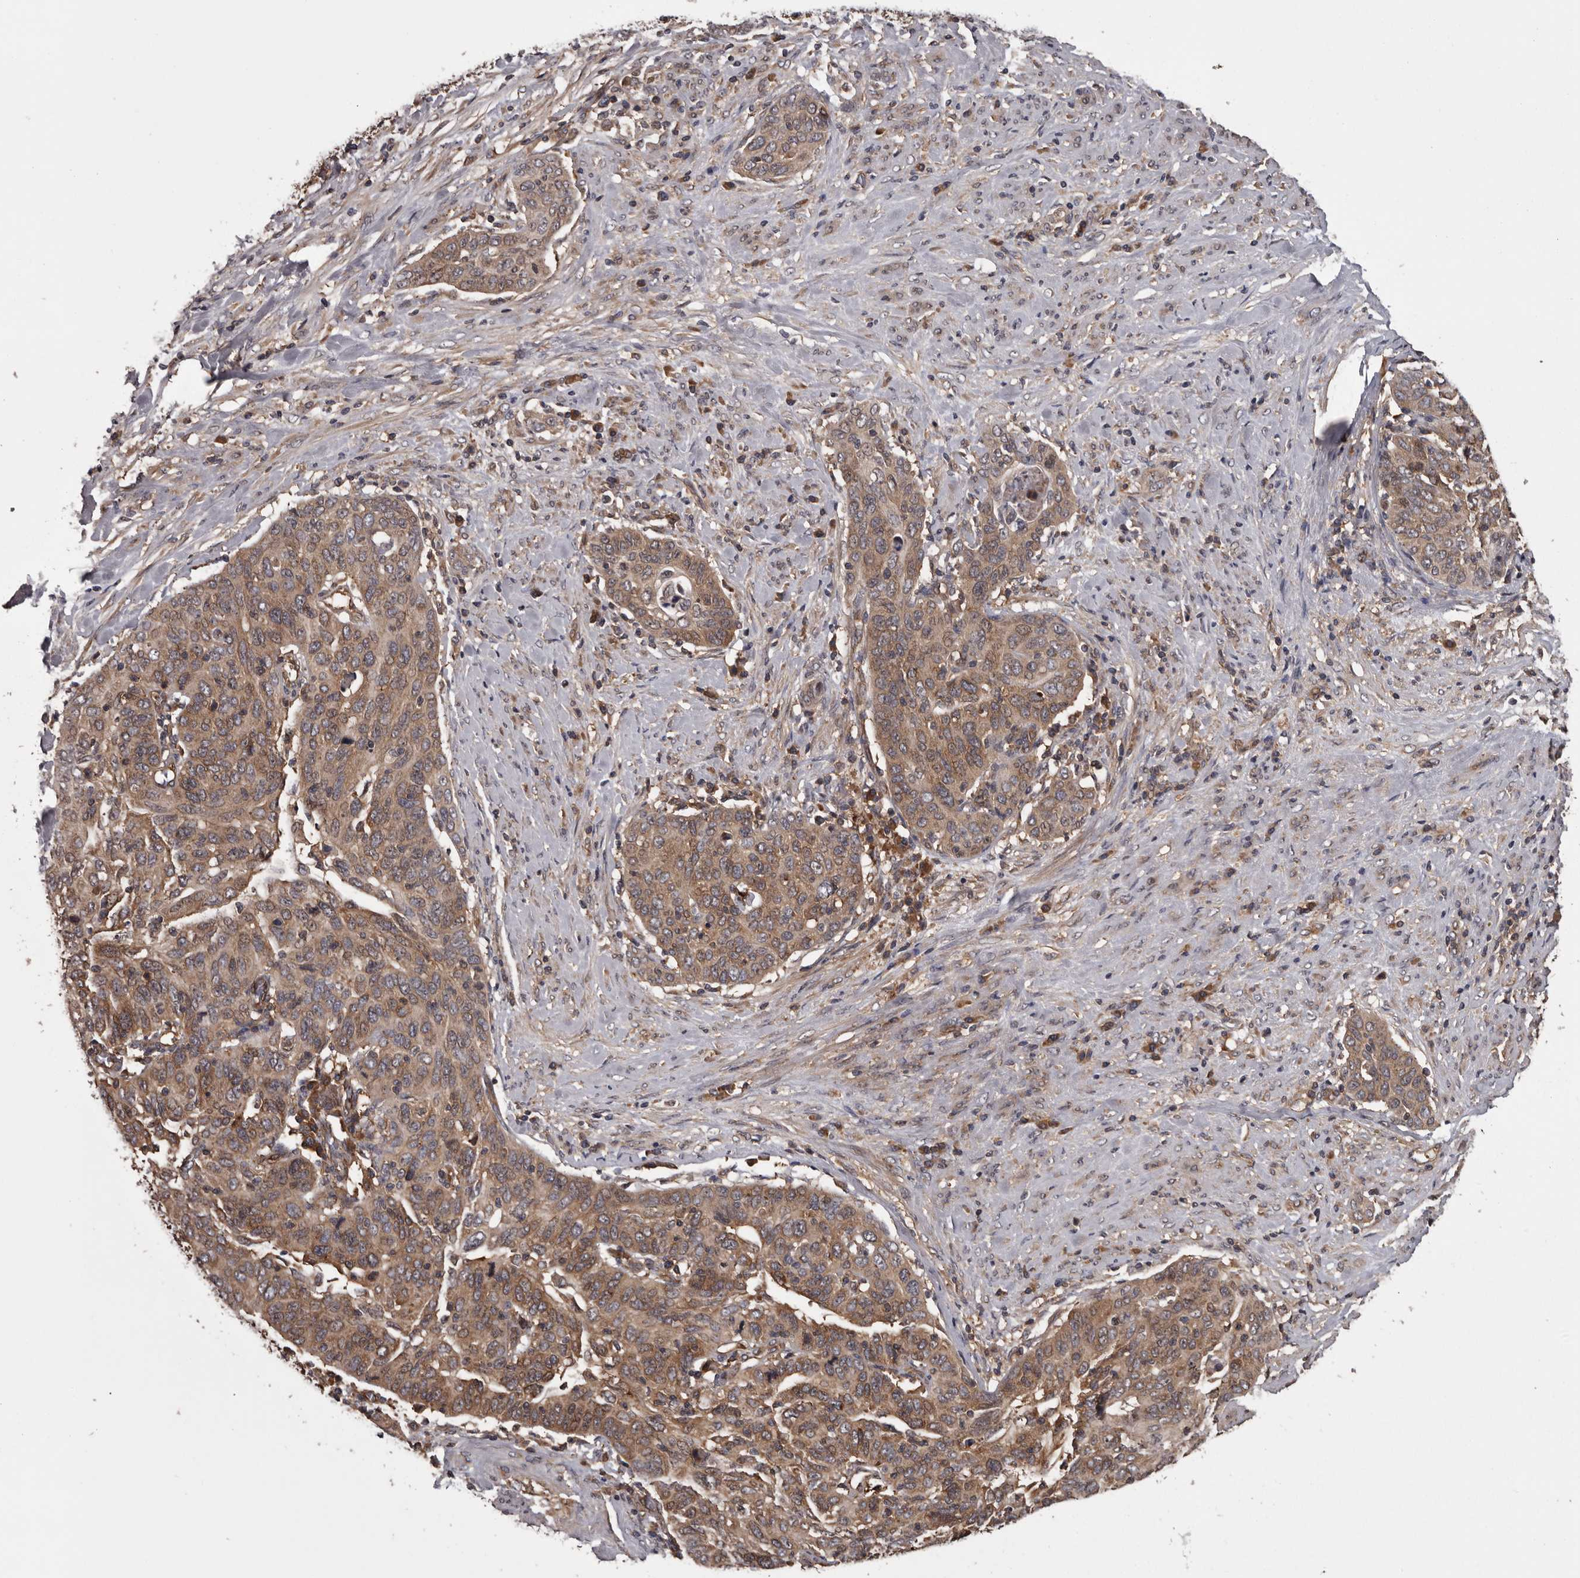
{"staining": {"intensity": "weak", "quantity": ">75%", "location": "cytoplasmic/membranous"}, "tissue": "cervical cancer", "cell_type": "Tumor cells", "image_type": "cancer", "snomed": [{"axis": "morphology", "description": "Squamous cell carcinoma, NOS"}, {"axis": "topography", "description": "Cervix"}], "caption": "About >75% of tumor cells in human squamous cell carcinoma (cervical) exhibit weak cytoplasmic/membranous protein positivity as visualized by brown immunohistochemical staining.", "gene": "DARS1", "patient": {"sex": "female", "age": 60}}